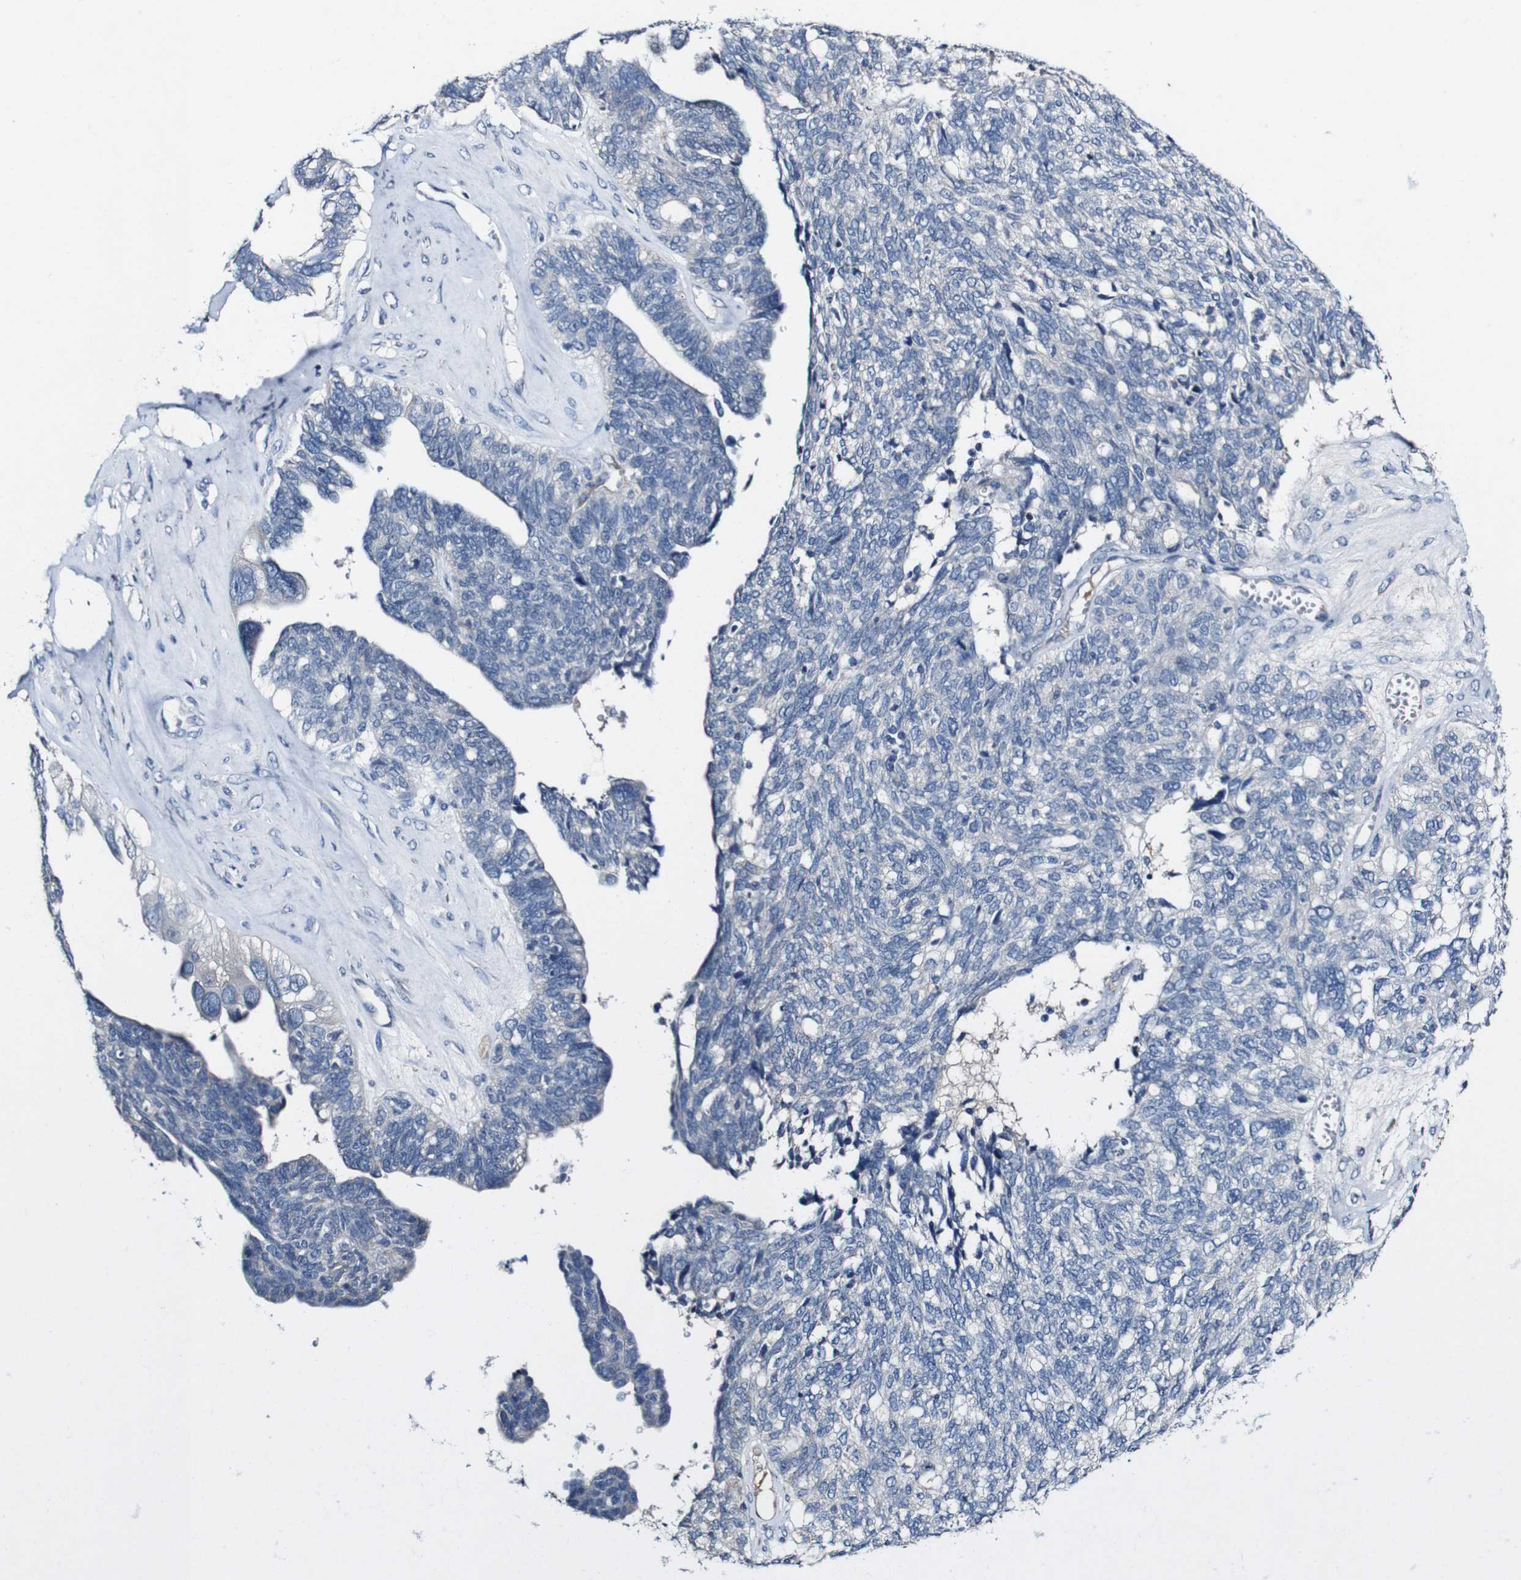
{"staining": {"intensity": "negative", "quantity": "none", "location": "none"}, "tissue": "ovarian cancer", "cell_type": "Tumor cells", "image_type": "cancer", "snomed": [{"axis": "morphology", "description": "Cystadenocarcinoma, serous, NOS"}, {"axis": "topography", "description": "Ovary"}], "caption": "Ovarian cancer (serous cystadenocarcinoma) stained for a protein using immunohistochemistry demonstrates no positivity tumor cells.", "gene": "GRAMD1A", "patient": {"sex": "female", "age": 79}}